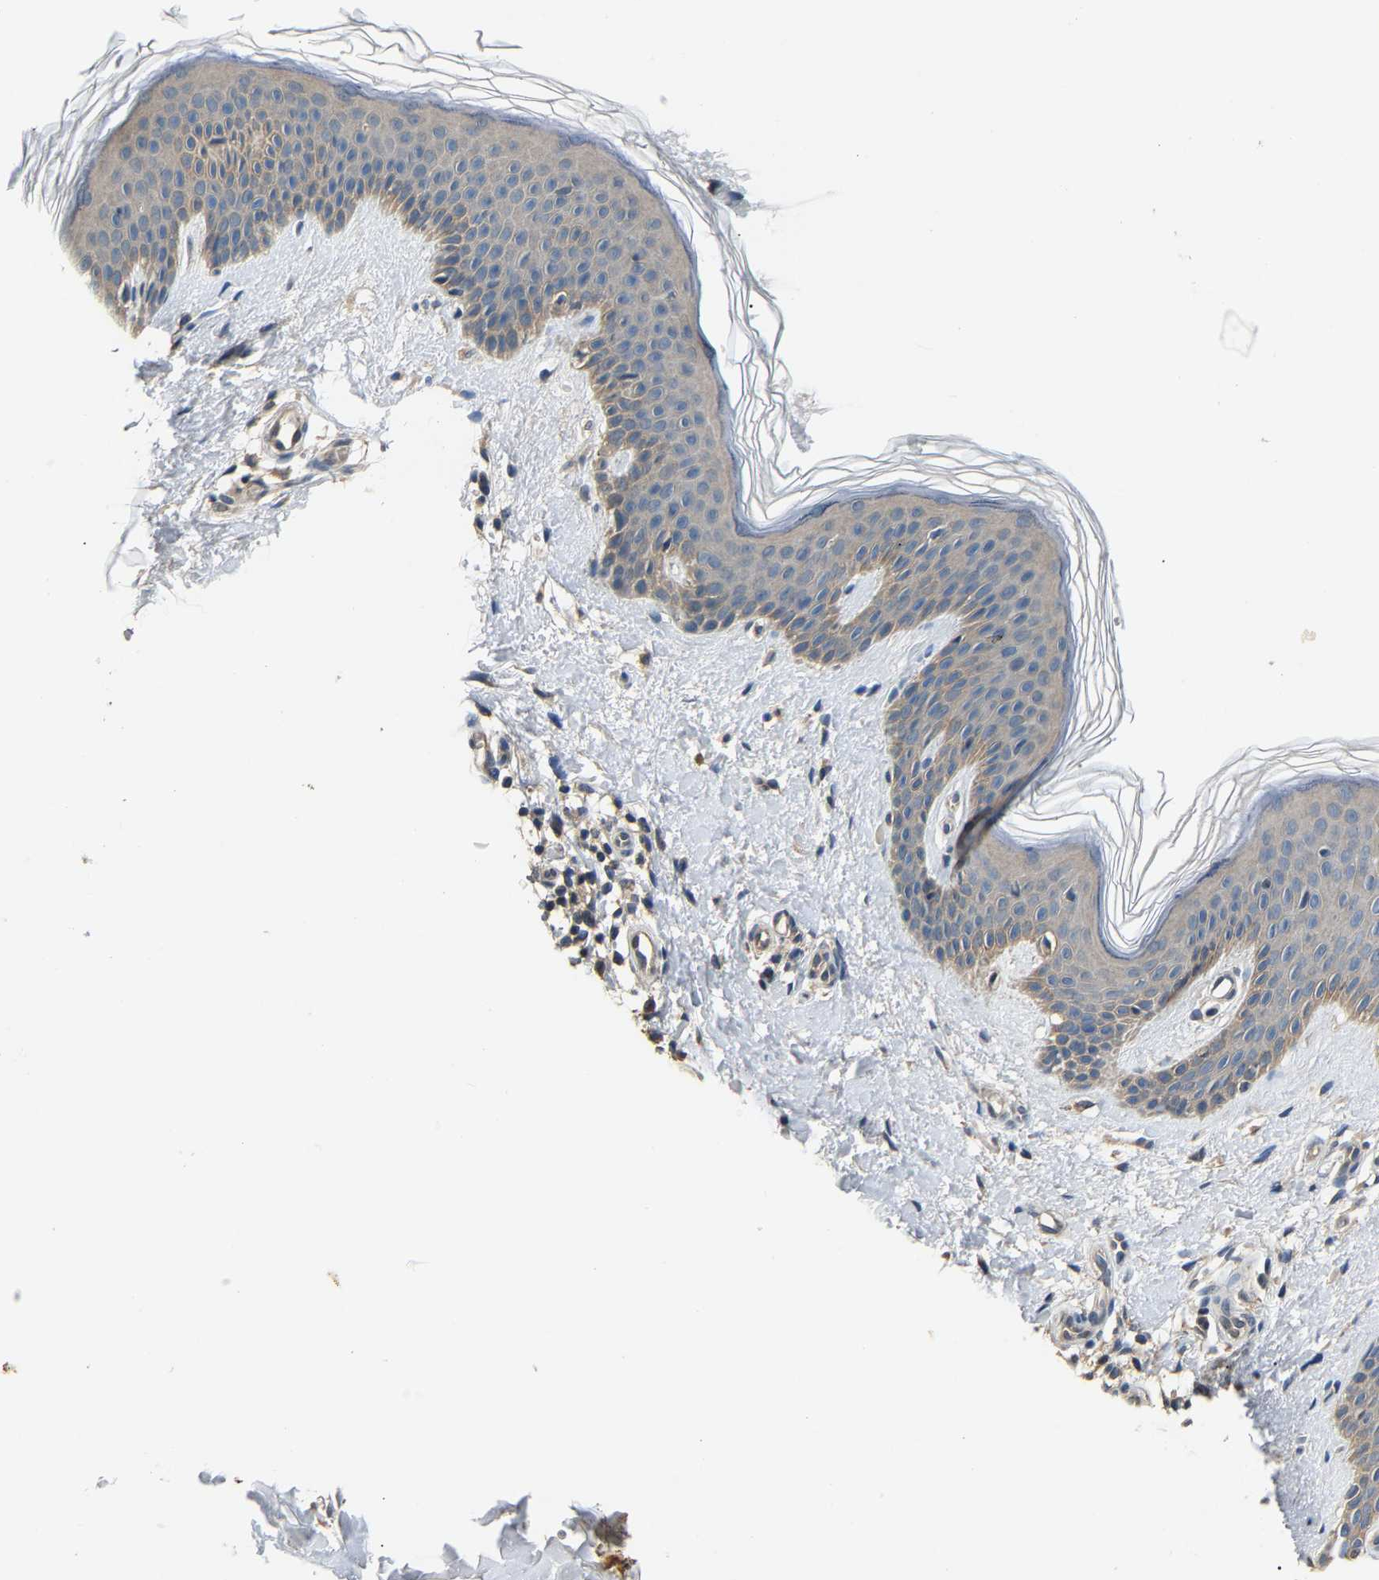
{"staining": {"intensity": "moderate", "quantity": ">75%", "location": "cytoplasmic/membranous"}, "tissue": "skin", "cell_type": "Fibroblasts", "image_type": "normal", "snomed": [{"axis": "morphology", "description": "Normal tissue, NOS"}, {"axis": "topography", "description": "Skin"}], "caption": "Immunohistochemistry (IHC) of unremarkable human skin demonstrates medium levels of moderate cytoplasmic/membranous positivity in about >75% of fibroblasts. Immunohistochemistry stains the protein in brown and the nuclei are stained blue.", "gene": "ABCC9", "patient": {"sex": "male", "age": 41}}